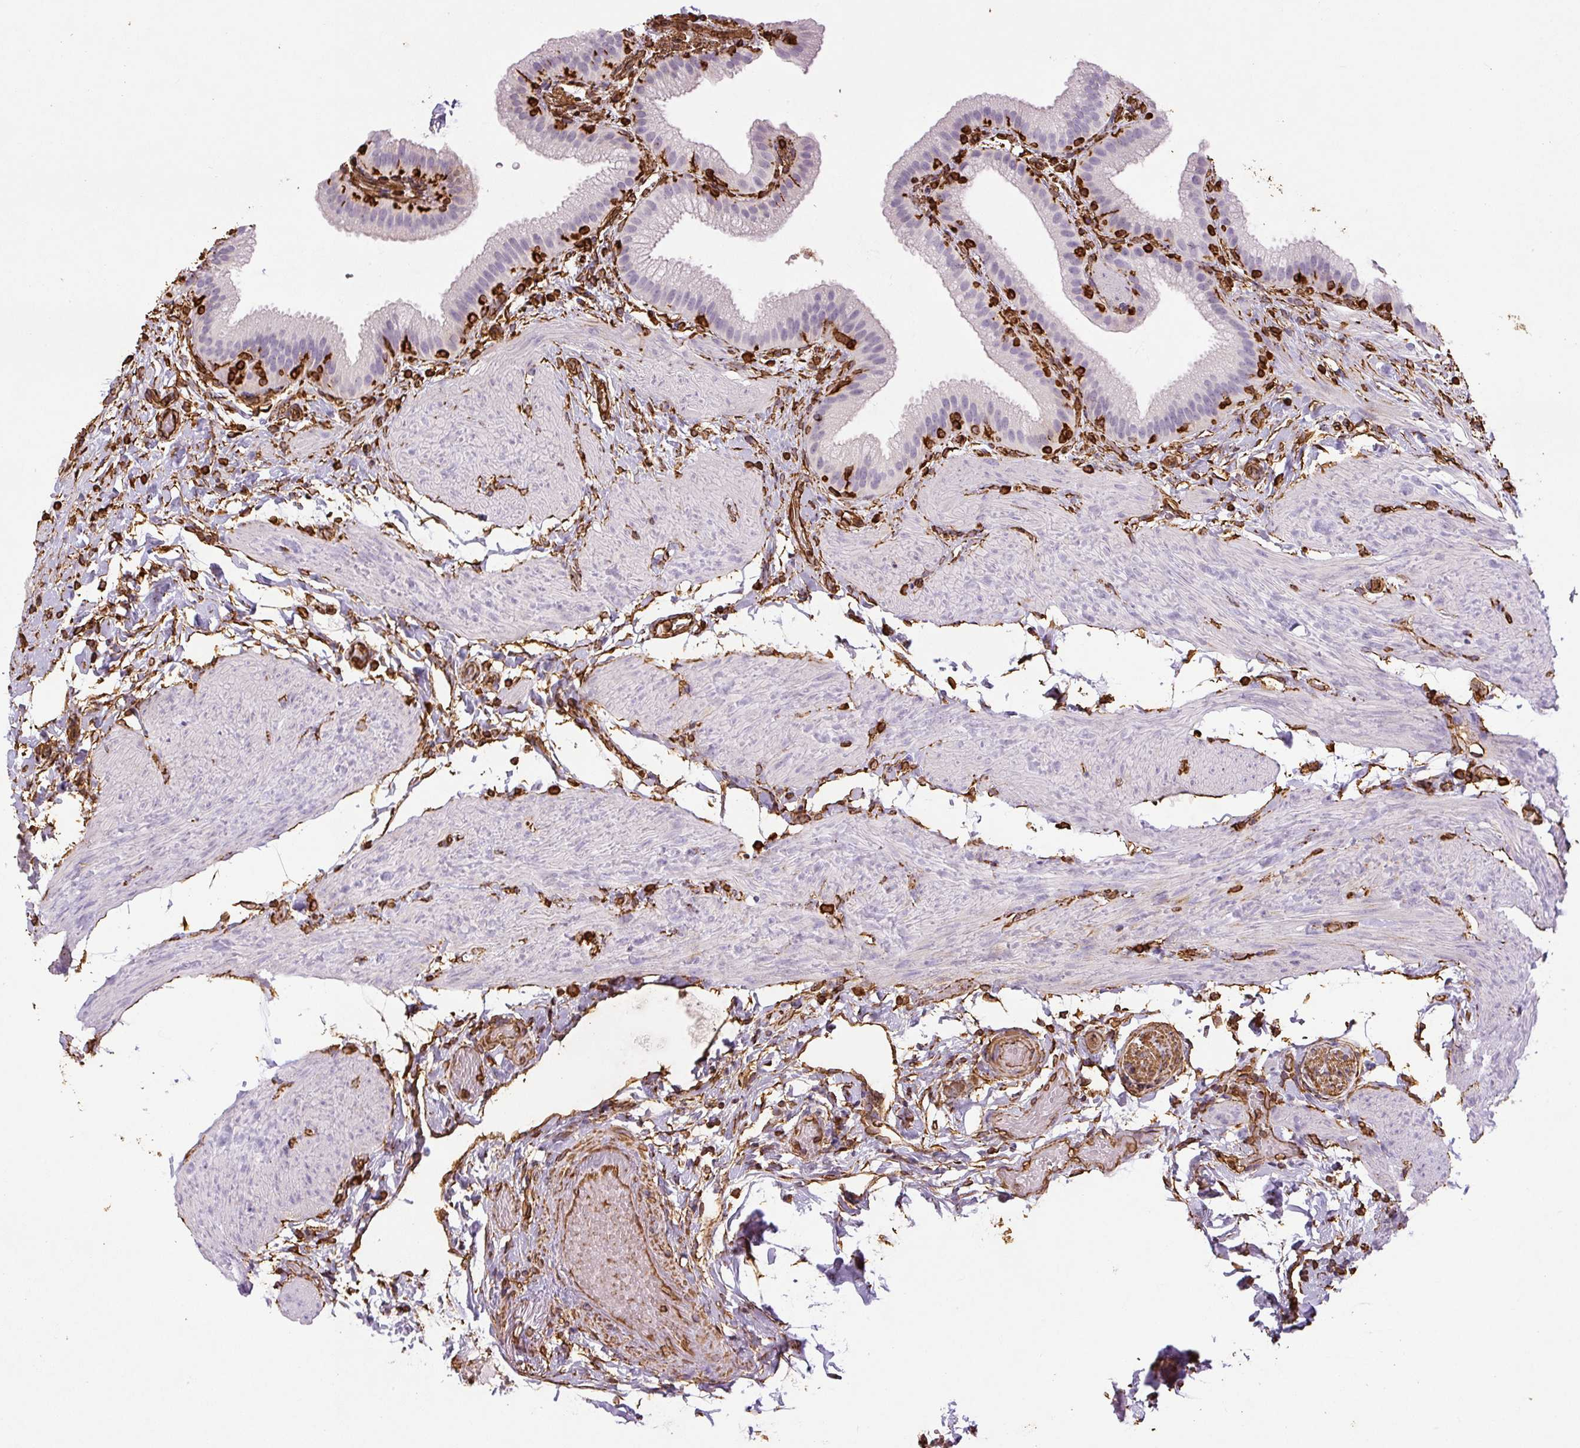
{"staining": {"intensity": "negative", "quantity": "none", "location": "none"}, "tissue": "gallbladder", "cell_type": "Glandular cells", "image_type": "normal", "snomed": [{"axis": "morphology", "description": "Normal tissue, NOS"}, {"axis": "topography", "description": "Gallbladder"}], "caption": "Immunohistochemical staining of unremarkable human gallbladder displays no significant staining in glandular cells. (Brightfield microscopy of DAB (3,3'-diaminobenzidine) immunohistochemistry at high magnification).", "gene": "VIM", "patient": {"sex": "female", "age": 63}}